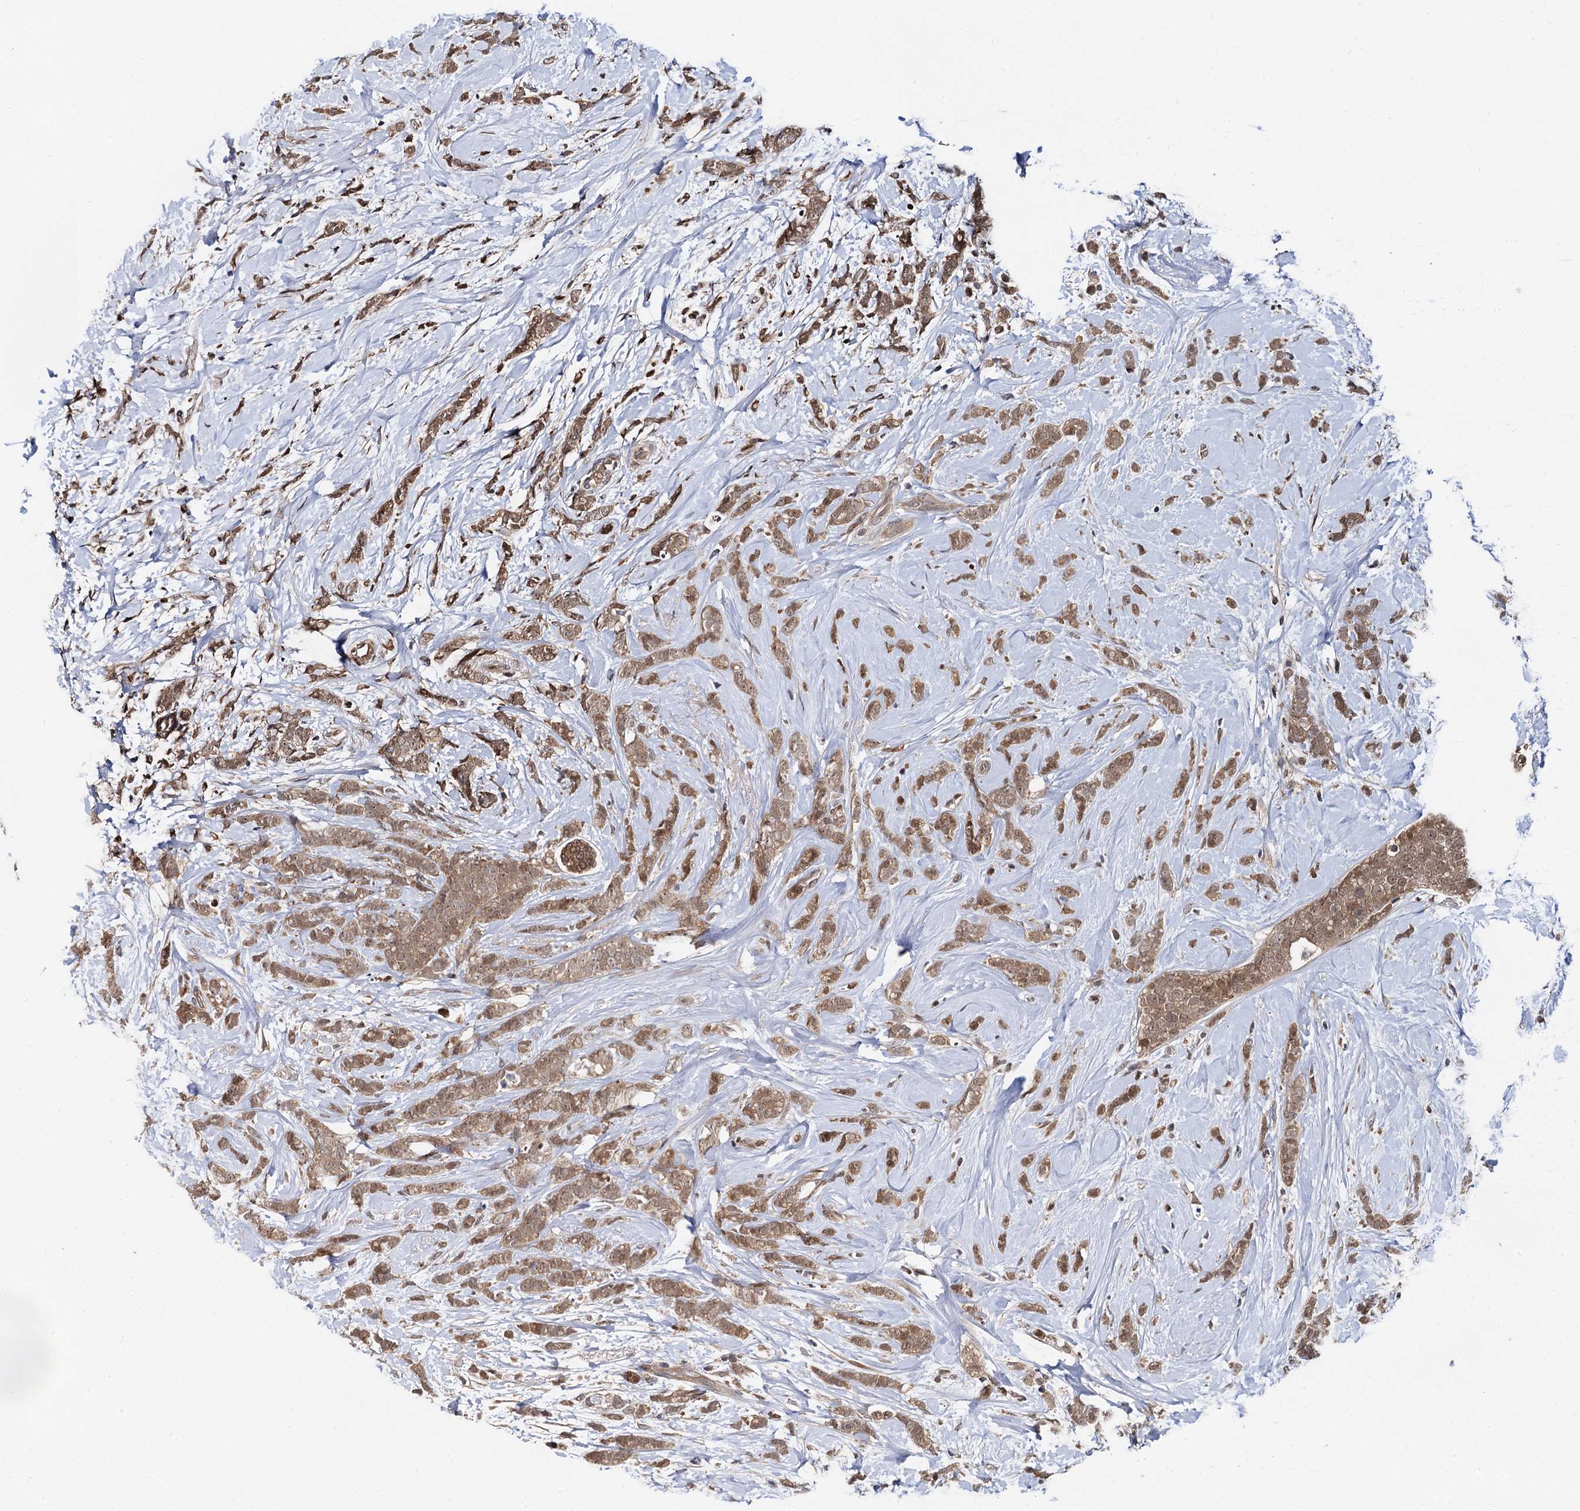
{"staining": {"intensity": "moderate", "quantity": ">75%", "location": "cytoplasmic/membranous"}, "tissue": "breast cancer", "cell_type": "Tumor cells", "image_type": "cancer", "snomed": [{"axis": "morphology", "description": "Lobular carcinoma"}, {"axis": "topography", "description": "Breast"}], "caption": "Moderate cytoplasmic/membranous staining for a protein is present in approximately >75% of tumor cells of breast cancer using immunohistochemistry.", "gene": "SELENOP", "patient": {"sex": "female", "age": 58}}